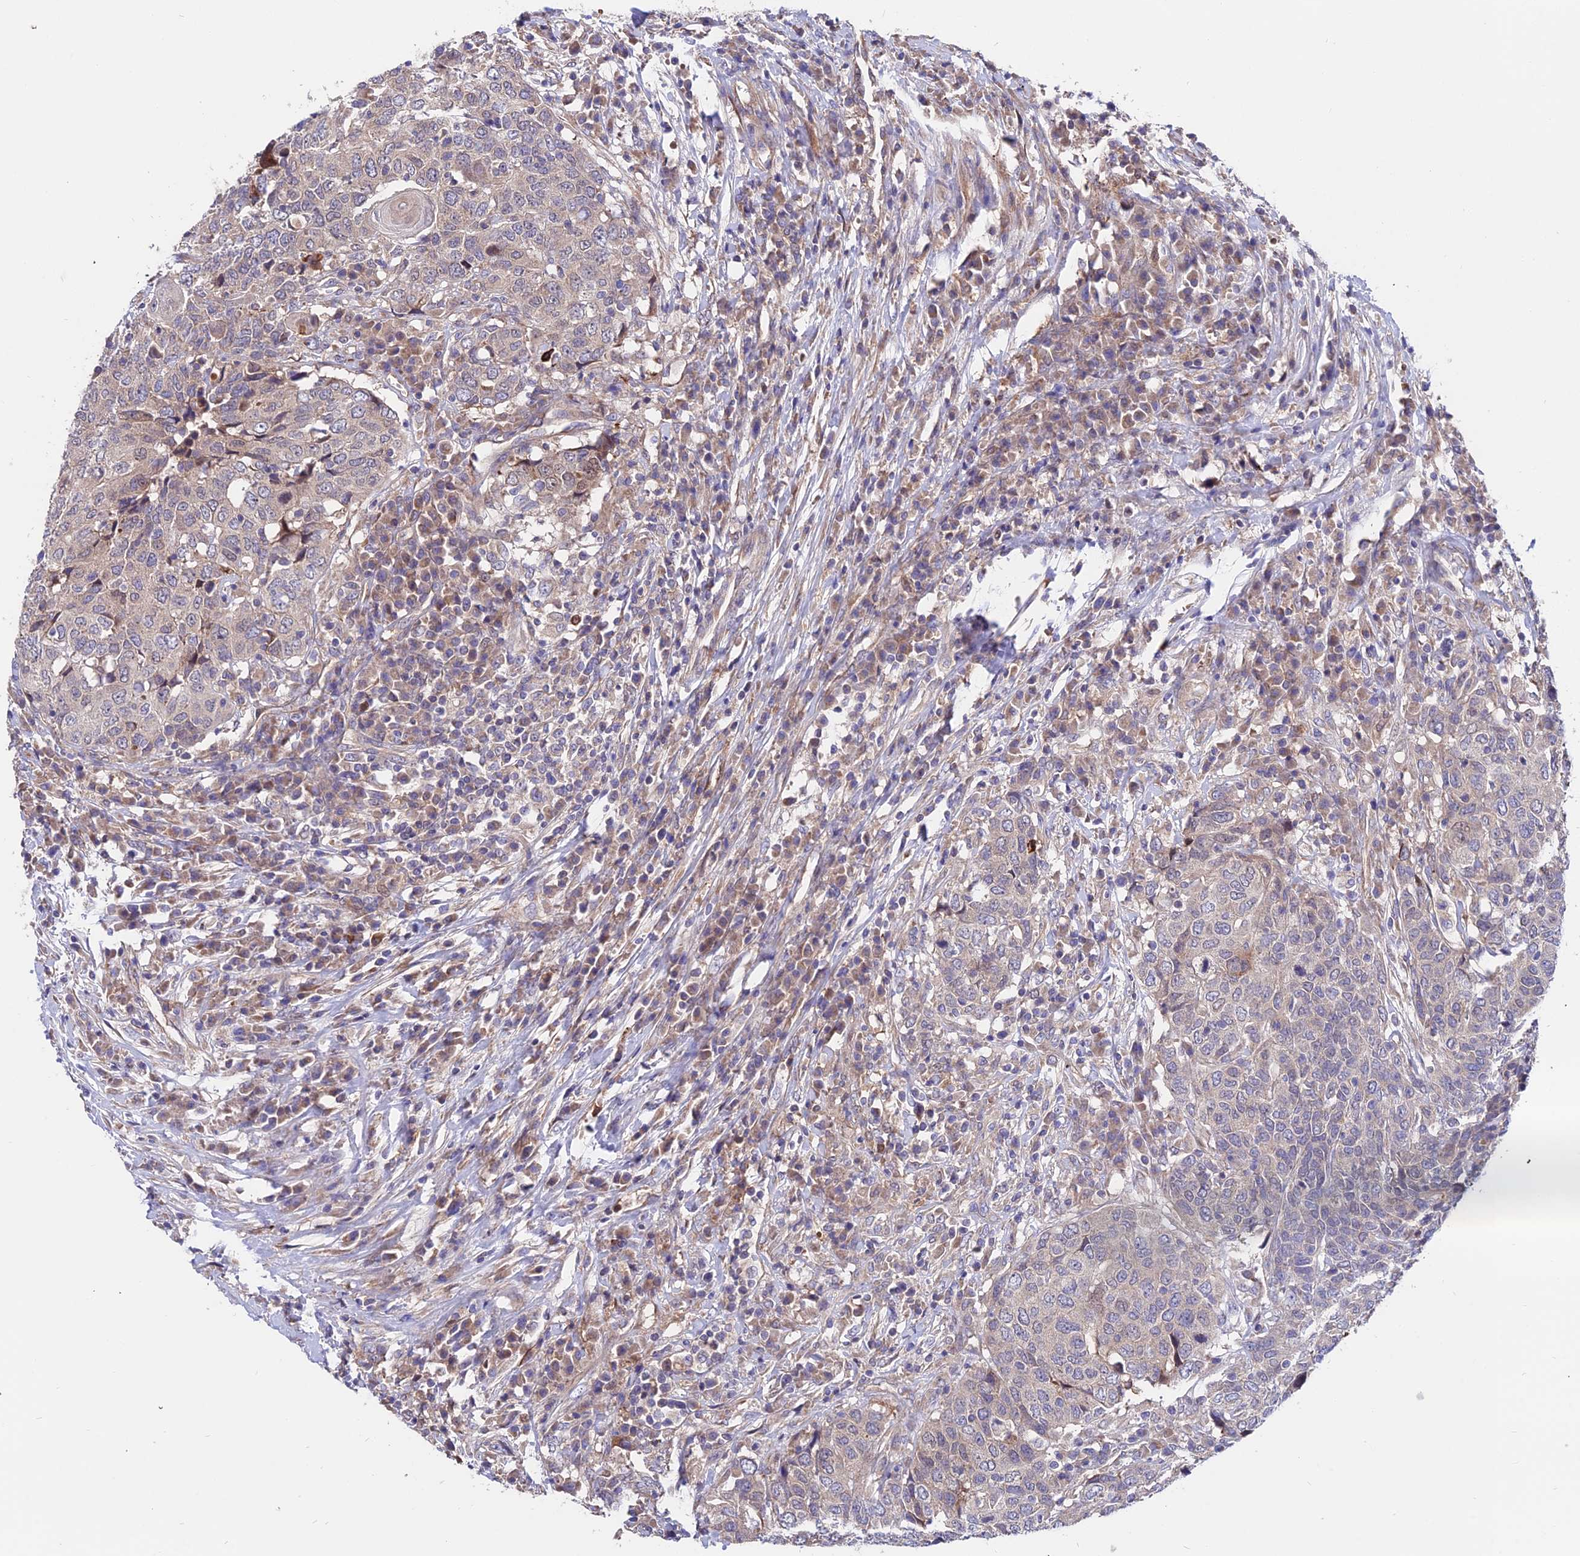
{"staining": {"intensity": "weak", "quantity": "25%-75%", "location": "cytoplasmic/membranous,nuclear"}, "tissue": "head and neck cancer", "cell_type": "Tumor cells", "image_type": "cancer", "snomed": [{"axis": "morphology", "description": "Squamous cell carcinoma, NOS"}, {"axis": "topography", "description": "Head-Neck"}], "caption": "A histopathology image of human head and neck cancer (squamous cell carcinoma) stained for a protein demonstrates weak cytoplasmic/membranous and nuclear brown staining in tumor cells.", "gene": "CDC37L1", "patient": {"sex": "male", "age": 66}}